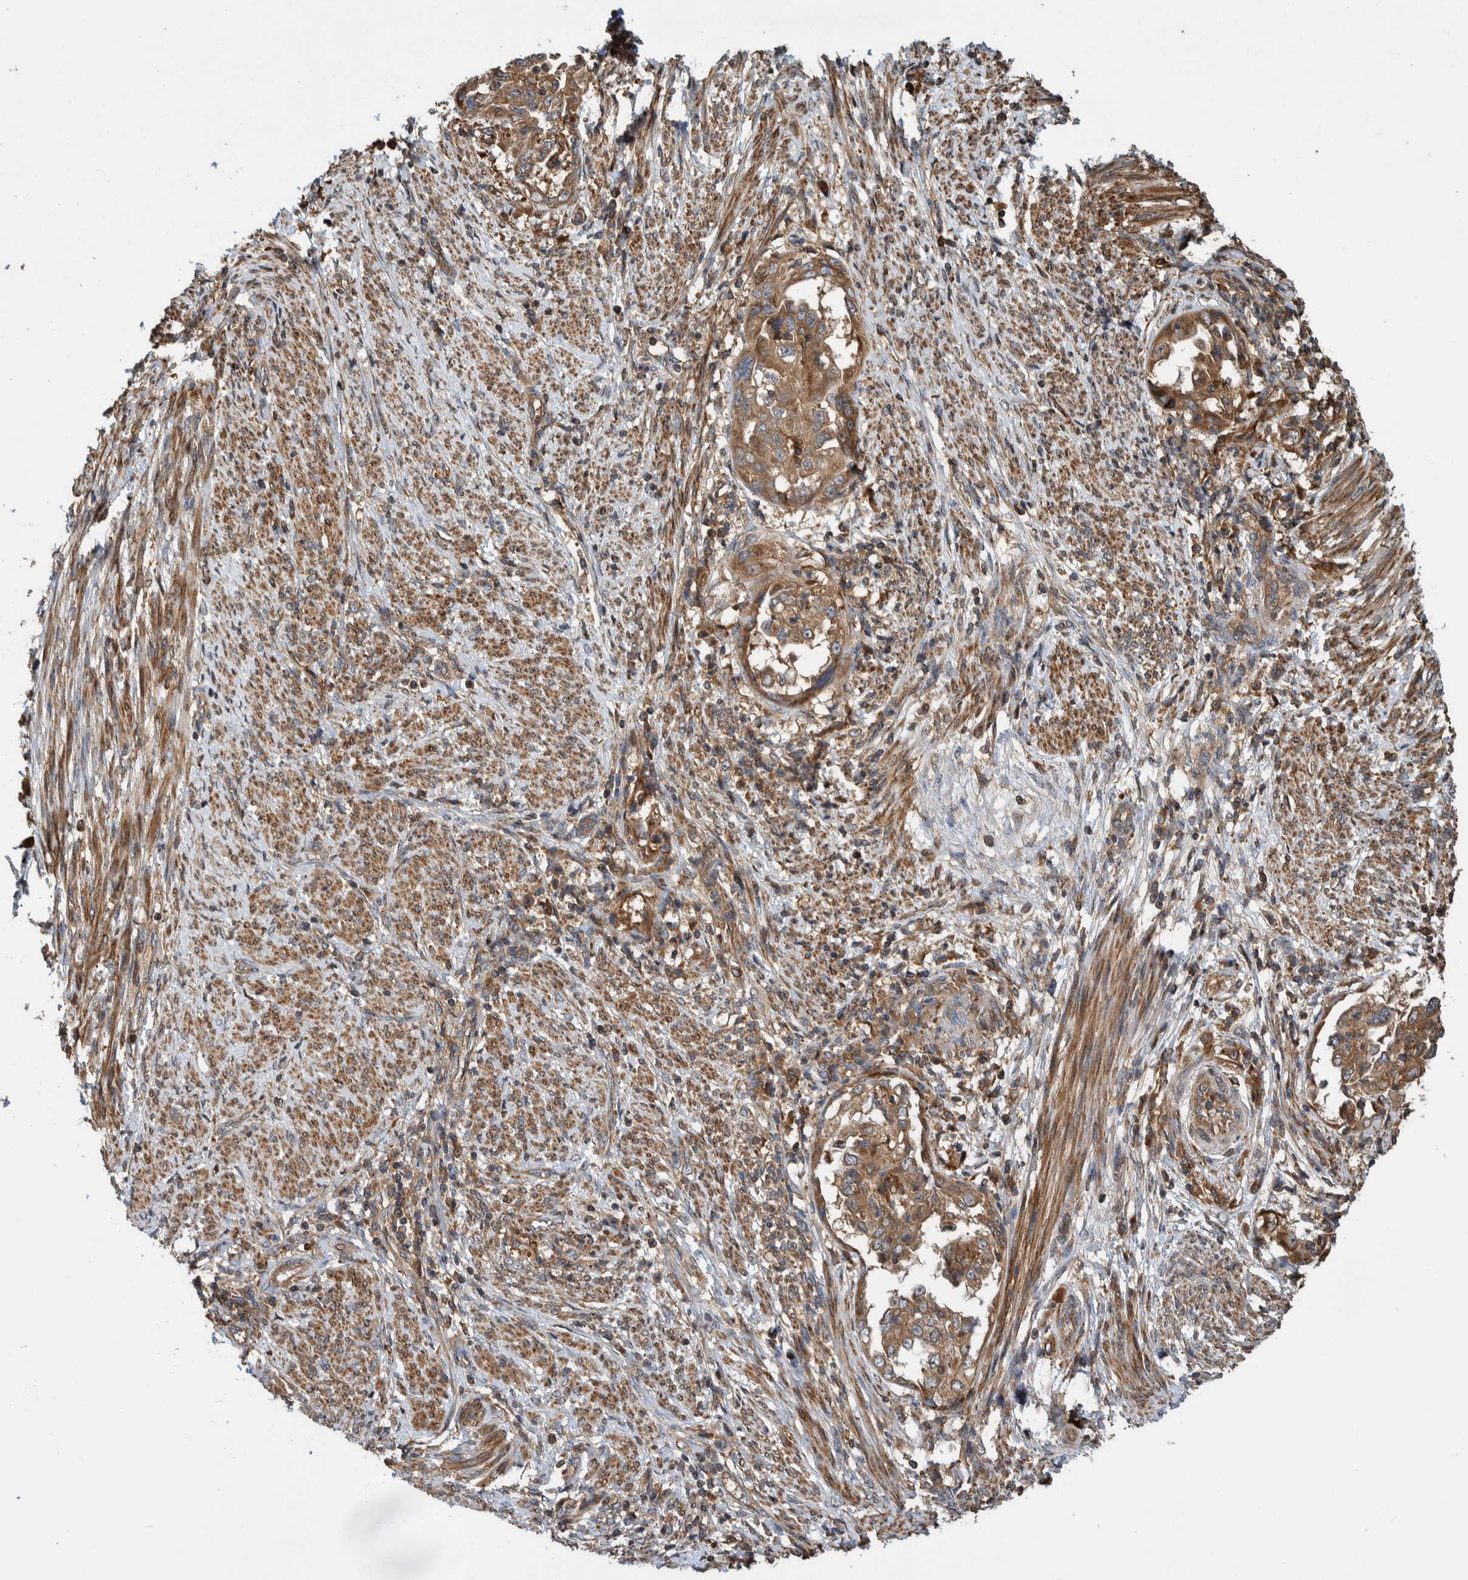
{"staining": {"intensity": "strong", "quantity": ">75%", "location": "cytoplasmic/membranous"}, "tissue": "endometrial cancer", "cell_type": "Tumor cells", "image_type": "cancer", "snomed": [{"axis": "morphology", "description": "Adenocarcinoma, NOS"}, {"axis": "topography", "description": "Endometrium"}], "caption": "Endometrial adenocarcinoma was stained to show a protein in brown. There is high levels of strong cytoplasmic/membranous staining in approximately >75% of tumor cells.", "gene": "CCDC57", "patient": {"sex": "female", "age": 85}}